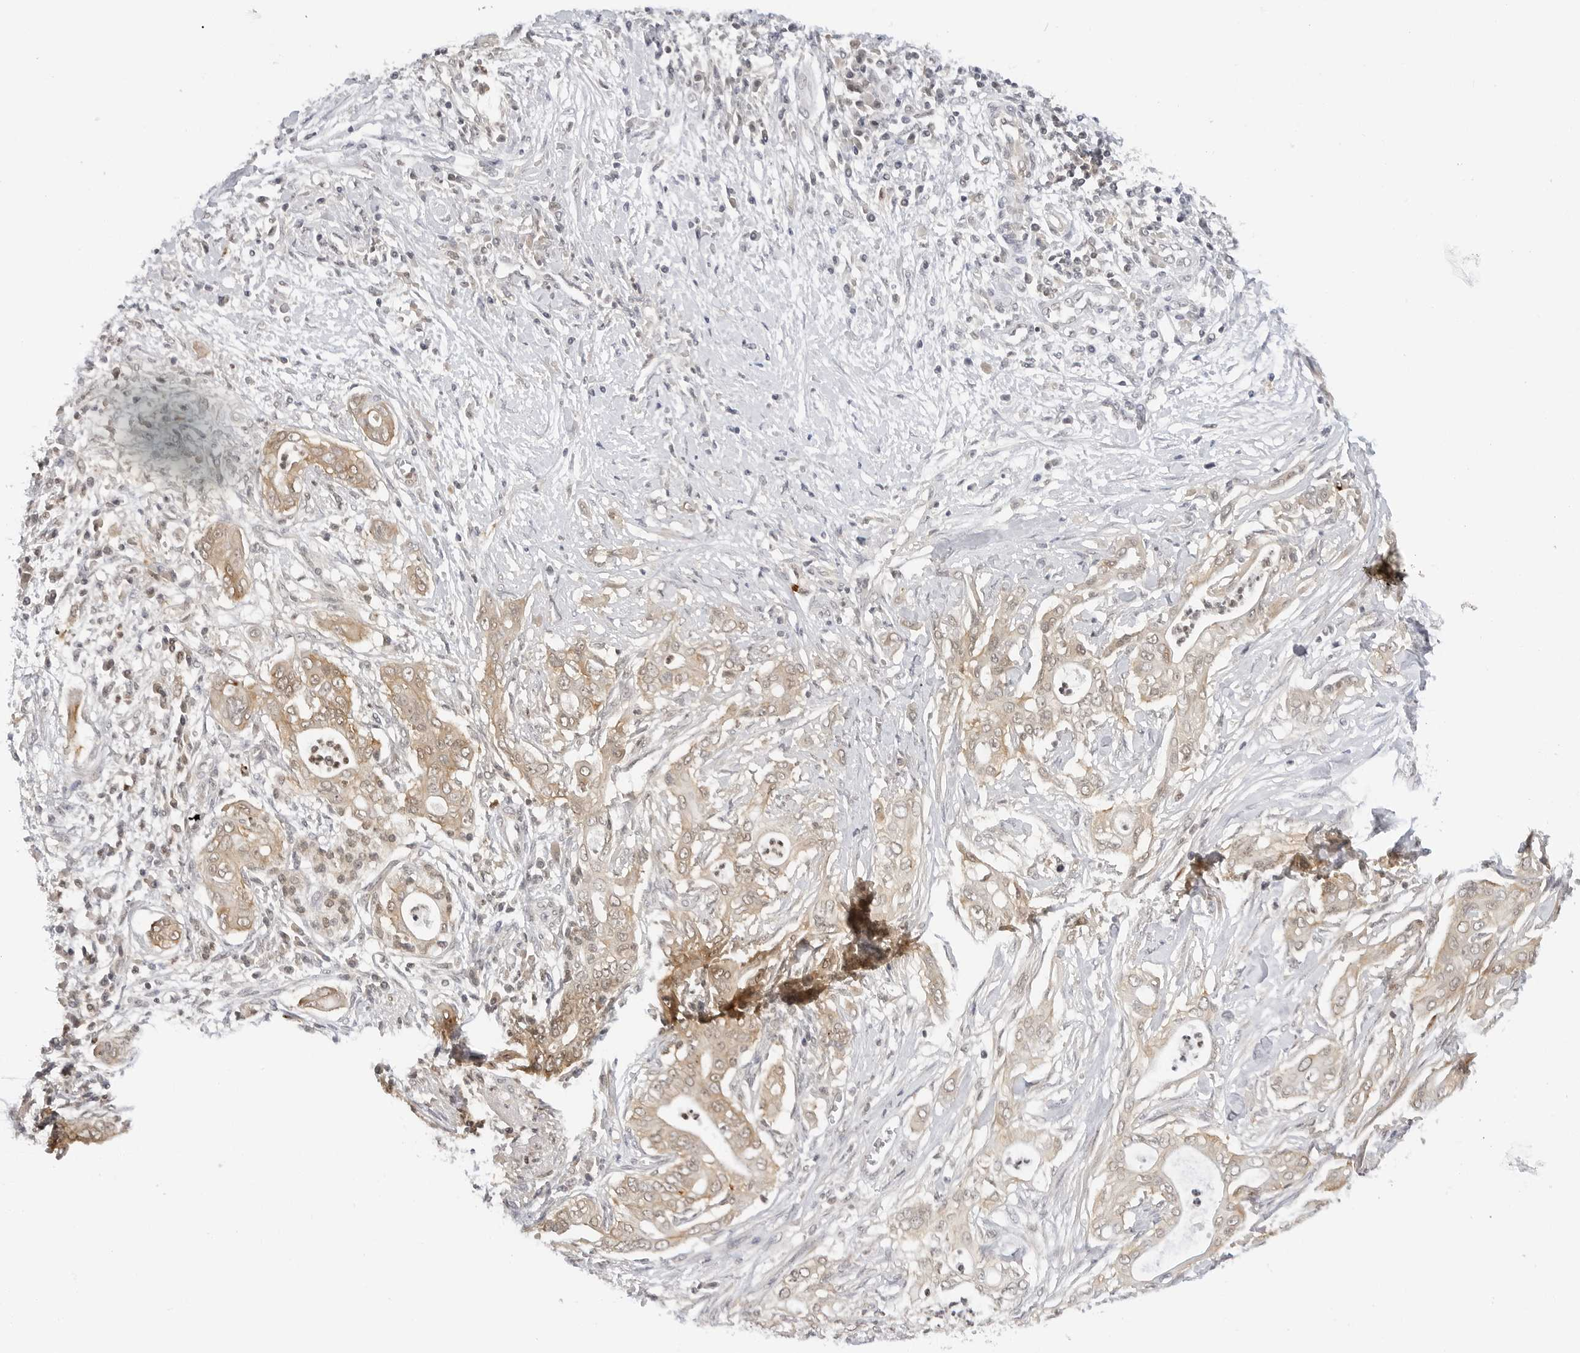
{"staining": {"intensity": "weak", "quantity": ">75%", "location": "cytoplasmic/membranous"}, "tissue": "pancreatic cancer", "cell_type": "Tumor cells", "image_type": "cancer", "snomed": [{"axis": "morphology", "description": "Adenocarcinoma, NOS"}, {"axis": "topography", "description": "Pancreas"}], "caption": "A micrograph of pancreatic cancer (adenocarcinoma) stained for a protein demonstrates weak cytoplasmic/membranous brown staining in tumor cells.", "gene": "MAP2K5", "patient": {"sex": "male", "age": 58}}